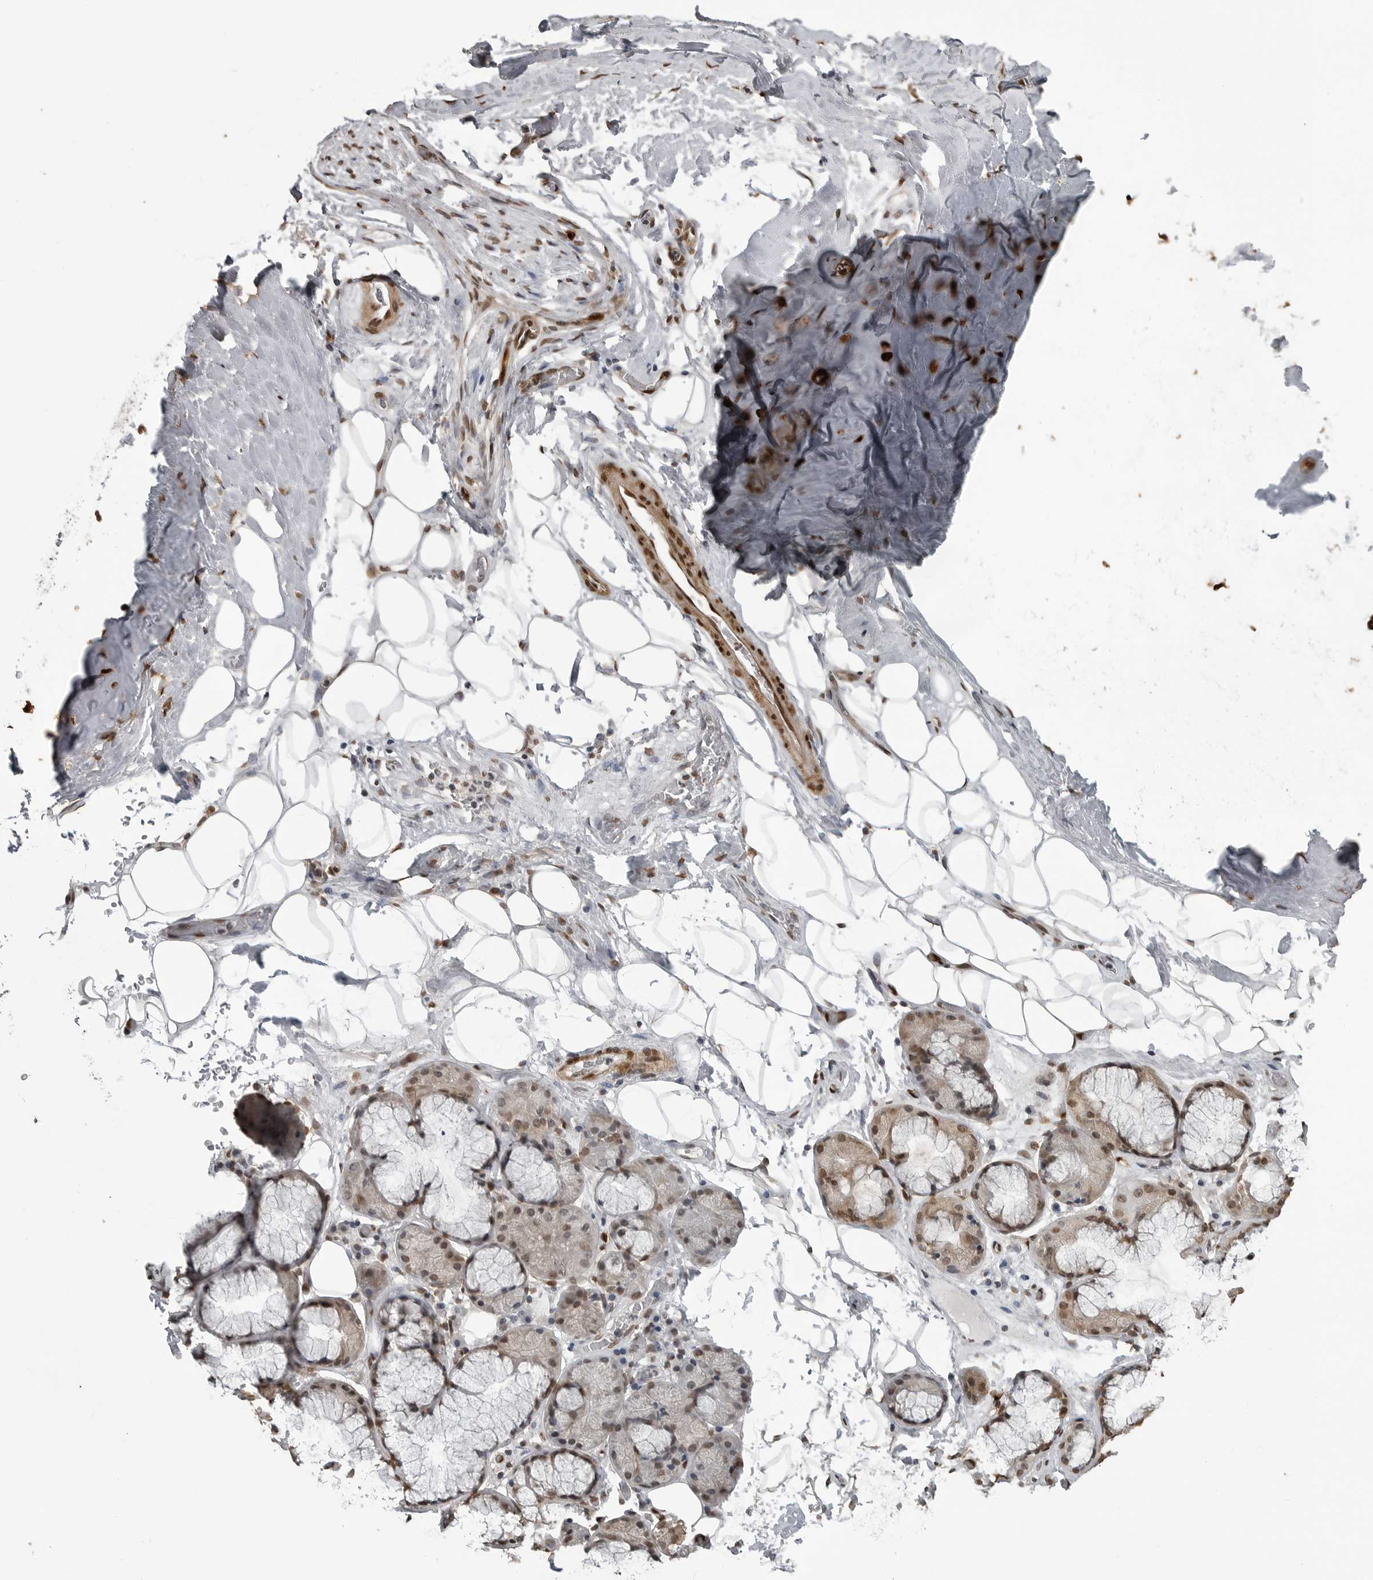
{"staining": {"intensity": "moderate", "quantity": "25%-75%", "location": "nuclear"}, "tissue": "adipose tissue", "cell_type": "Adipocytes", "image_type": "normal", "snomed": [{"axis": "morphology", "description": "Normal tissue, NOS"}, {"axis": "topography", "description": "Cartilage tissue"}], "caption": "IHC of normal adipose tissue shows medium levels of moderate nuclear positivity in about 25%-75% of adipocytes. The protein is shown in brown color, while the nuclei are stained blue.", "gene": "SMAD2", "patient": {"sex": "female", "age": 63}}